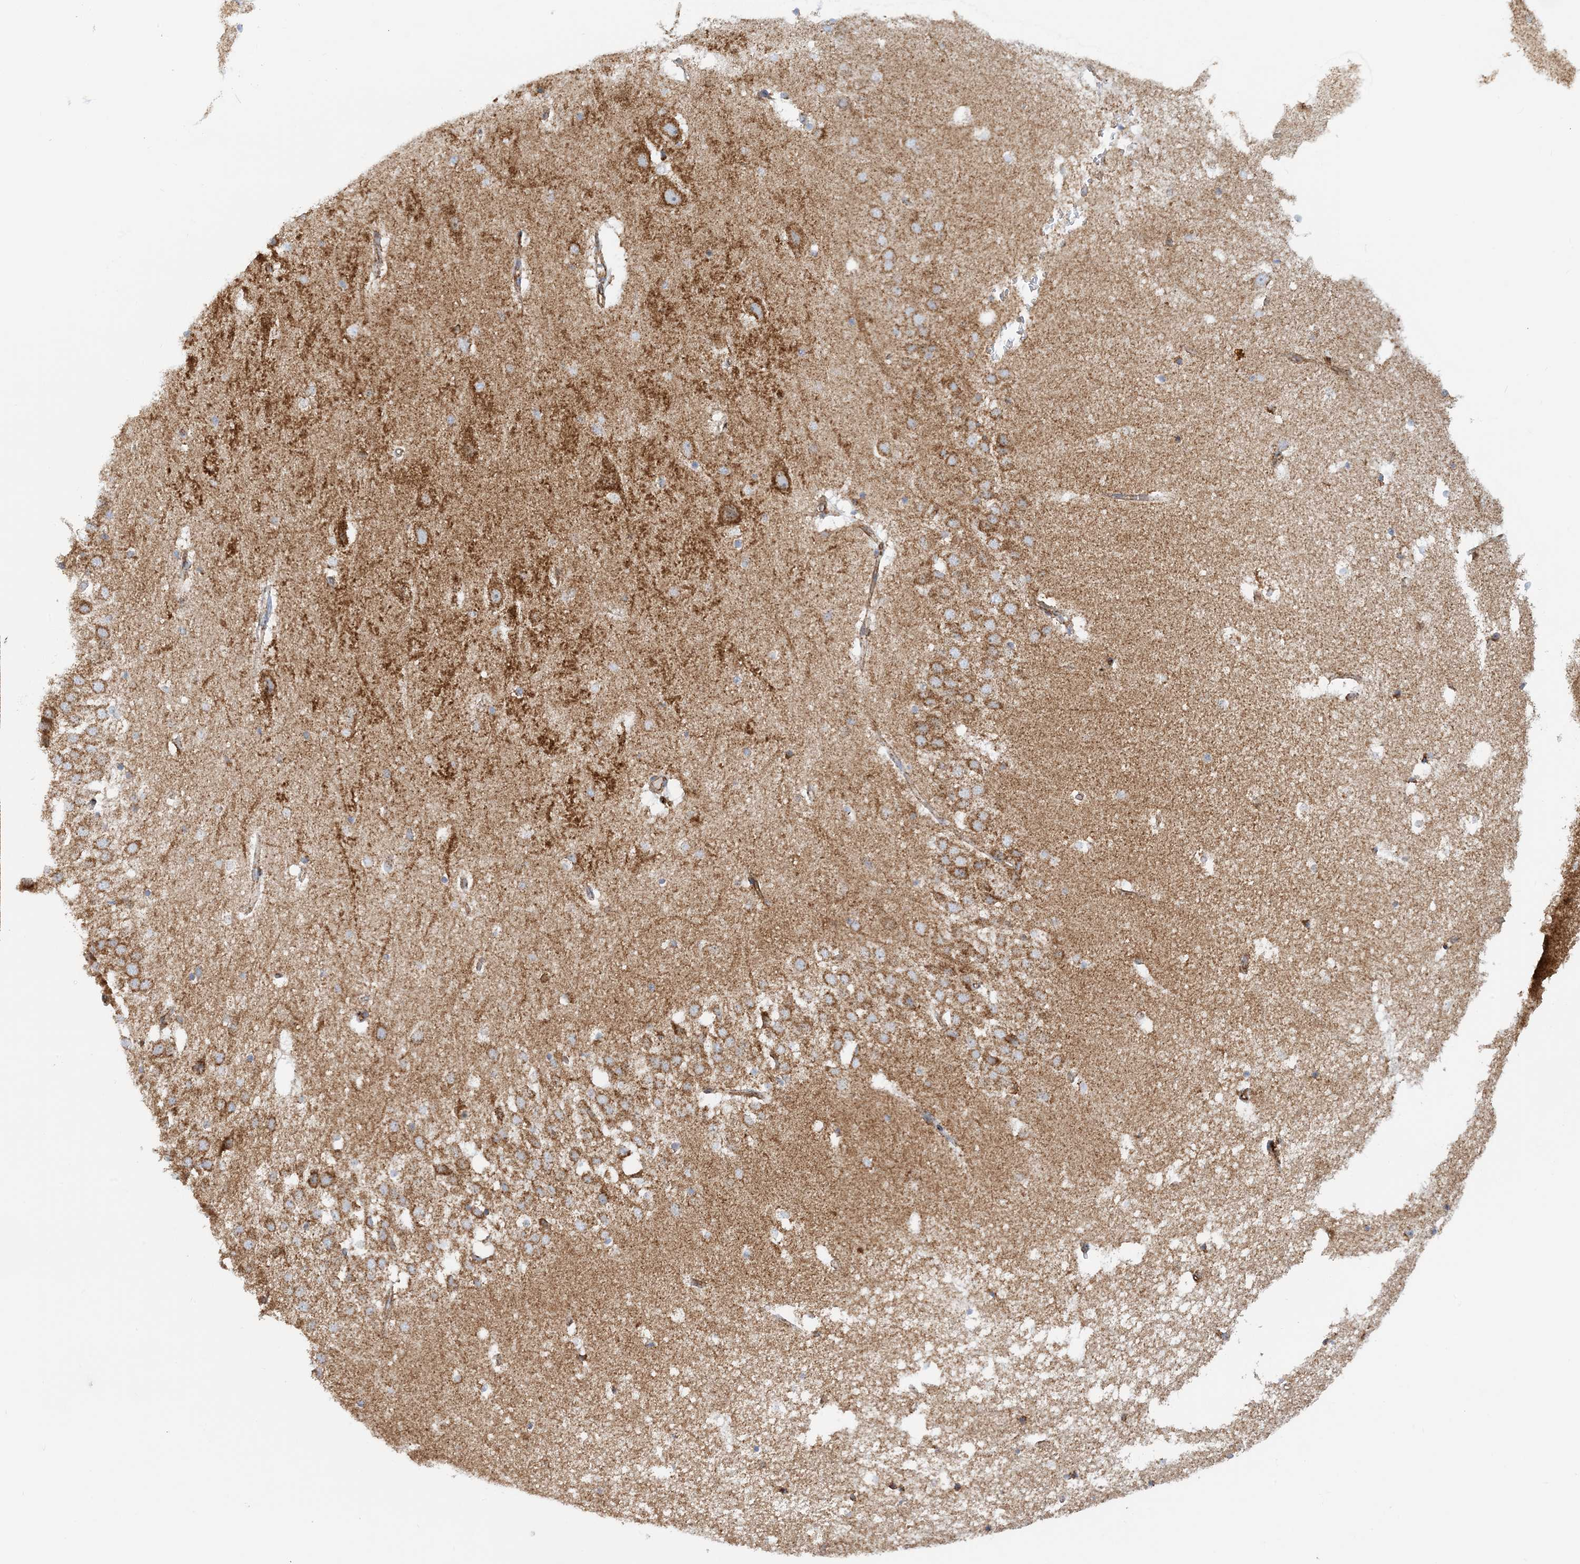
{"staining": {"intensity": "moderate", "quantity": "<25%", "location": "cytoplasmic/membranous"}, "tissue": "hippocampus", "cell_type": "Glial cells", "image_type": "normal", "snomed": [{"axis": "morphology", "description": "Normal tissue, NOS"}, {"axis": "topography", "description": "Hippocampus"}], "caption": "Protein staining of benign hippocampus shows moderate cytoplasmic/membranous expression in about <25% of glial cells.", "gene": "COA3", "patient": {"sex": "female", "age": 52}}